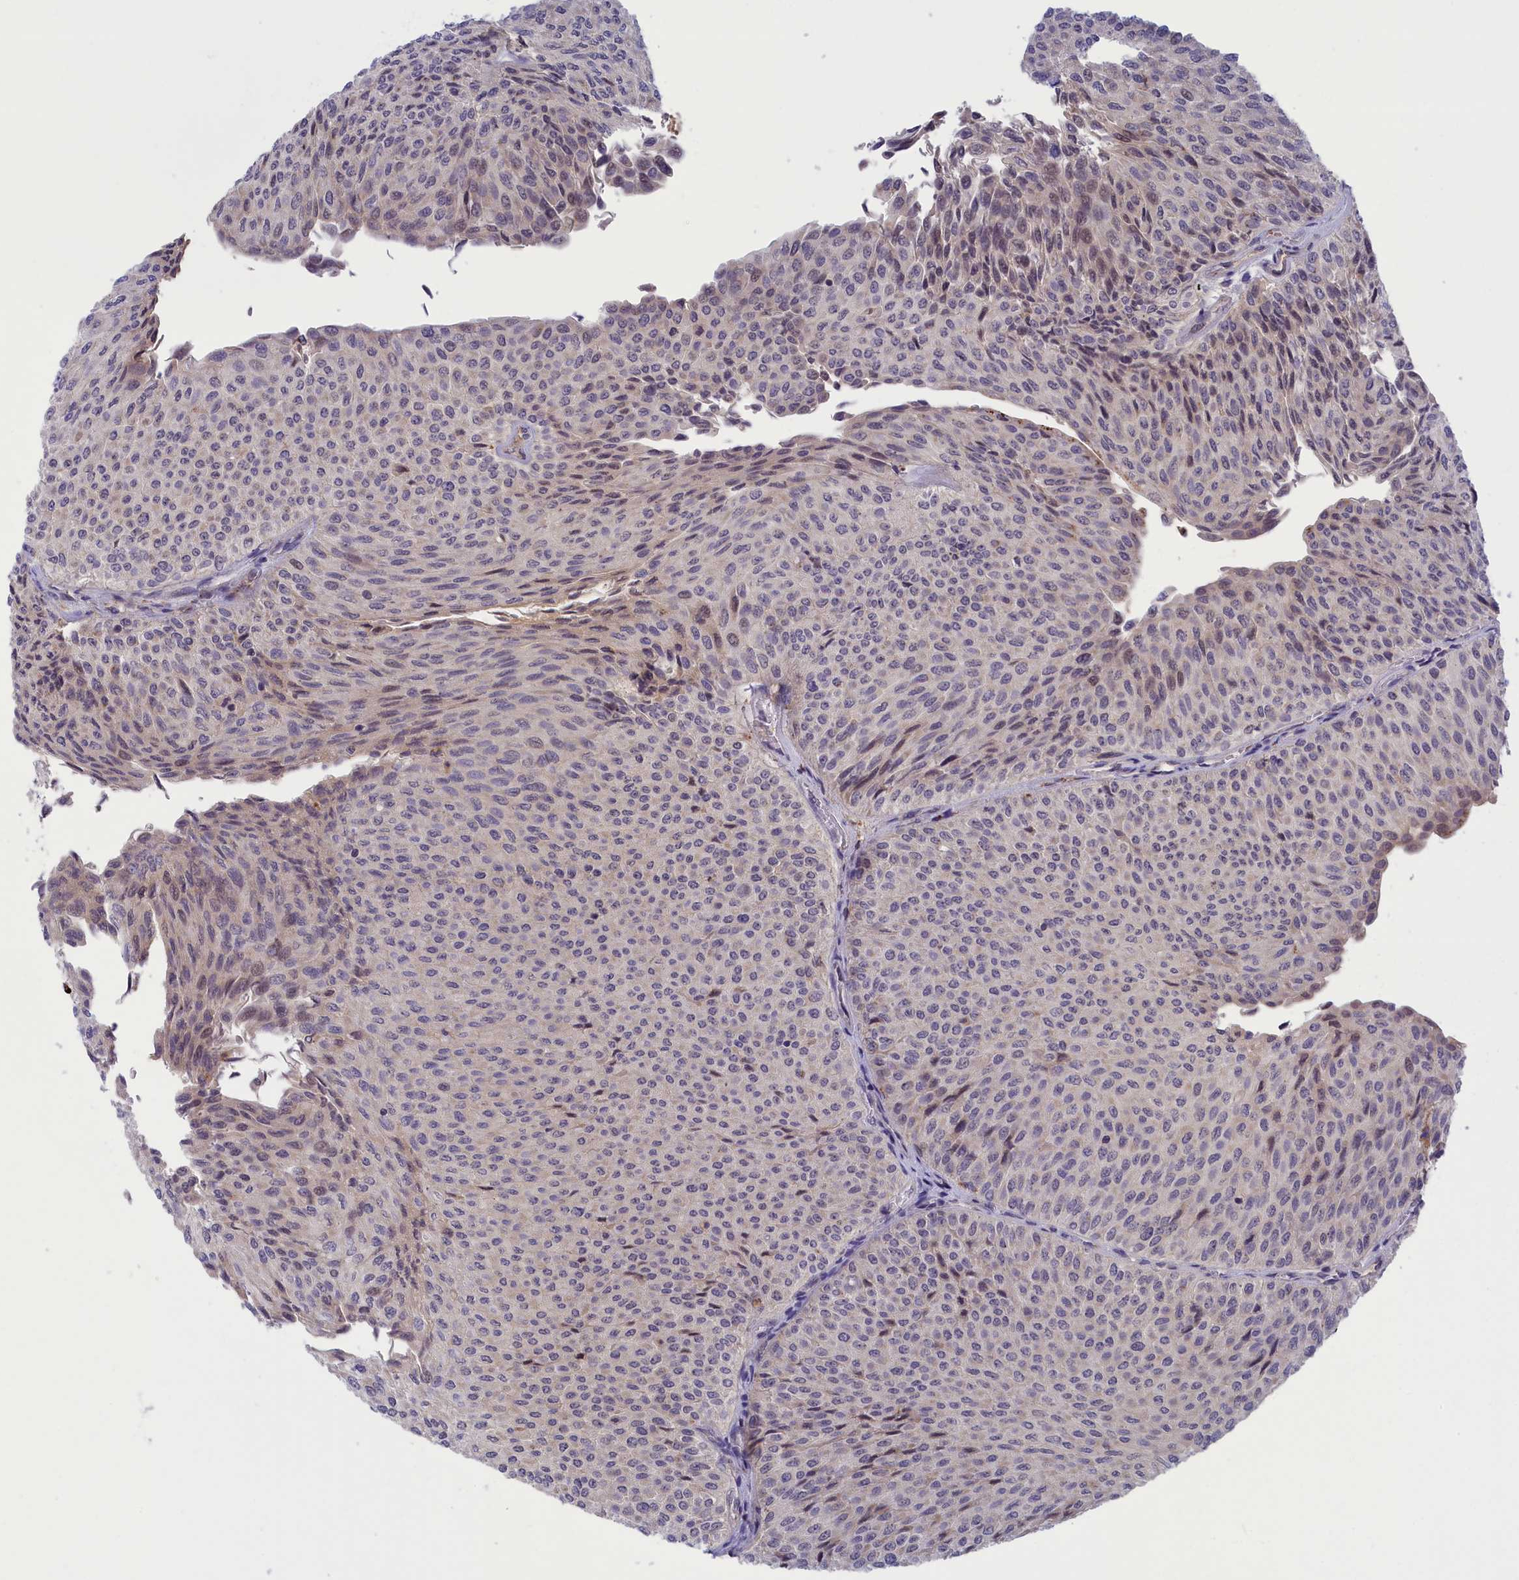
{"staining": {"intensity": "weak", "quantity": "<25%", "location": "cytoplasmic/membranous,nuclear"}, "tissue": "urothelial cancer", "cell_type": "Tumor cells", "image_type": "cancer", "snomed": [{"axis": "morphology", "description": "Urothelial carcinoma, Low grade"}, {"axis": "topography", "description": "Urinary bladder"}], "caption": "This image is of urothelial cancer stained with IHC to label a protein in brown with the nuclei are counter-stained blue. There is no staining in tumor cells.", "gene": "STYX", "patient": {"sex": "male", "age": 78}}